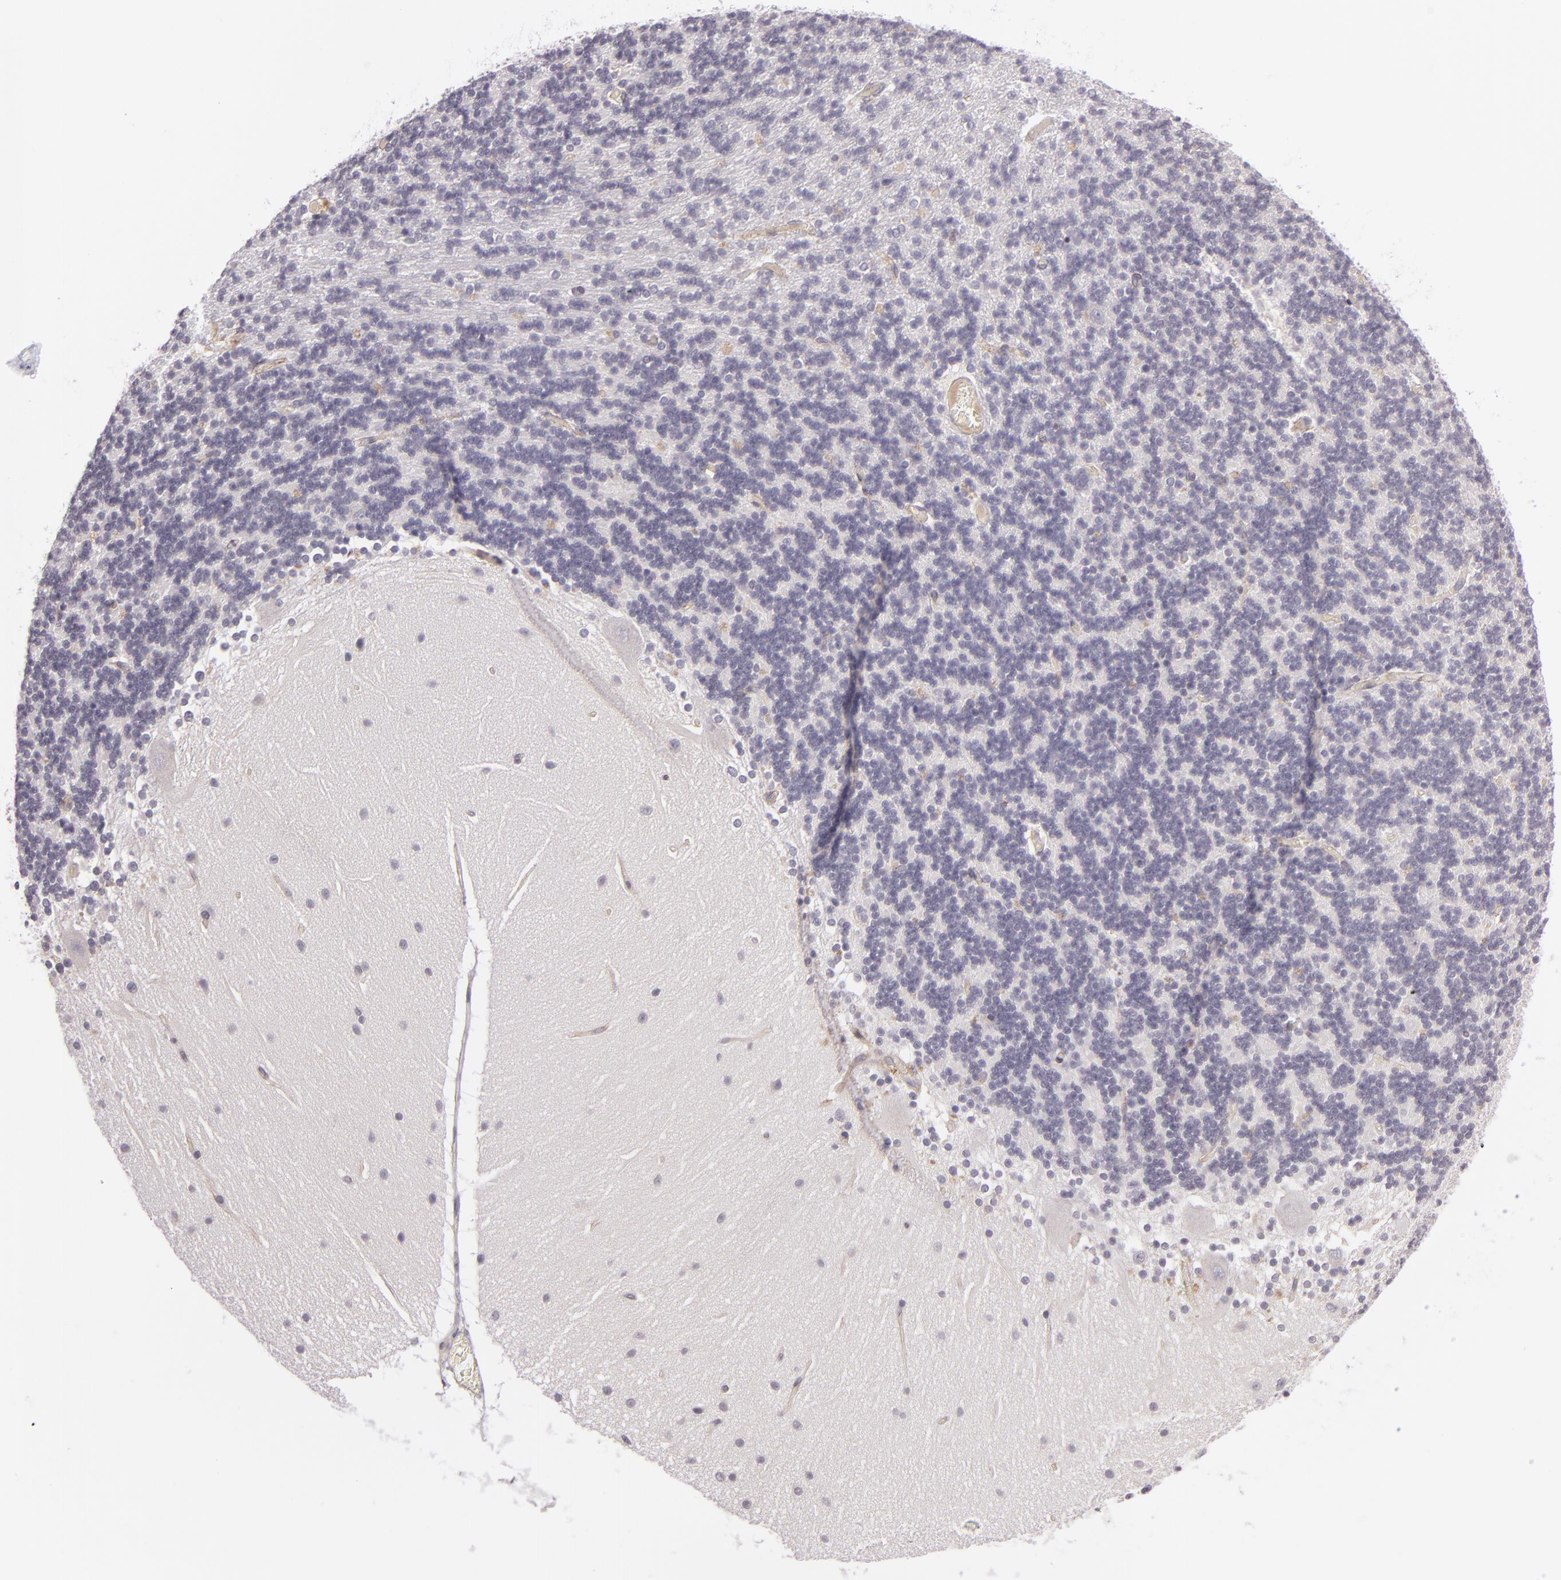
{"staining": {"intensity": "negative", "quantity": "none", "location": "none"}, "tissue": "cerebellum", "cell_type": "Cells in granular layer", "image_type": "normal", "snomed": [{"axis": "morphology", "description": "Normal tissue, NOS"}, {"axis": "topography", "description": "Cerebellum"}], "caption": "Immunohistochemical staining of normal human cerebellum exhibits no significant expression in cells in granular layer.", "gene": "DAG1", "patient": {"sex": "female", "age": 54}}